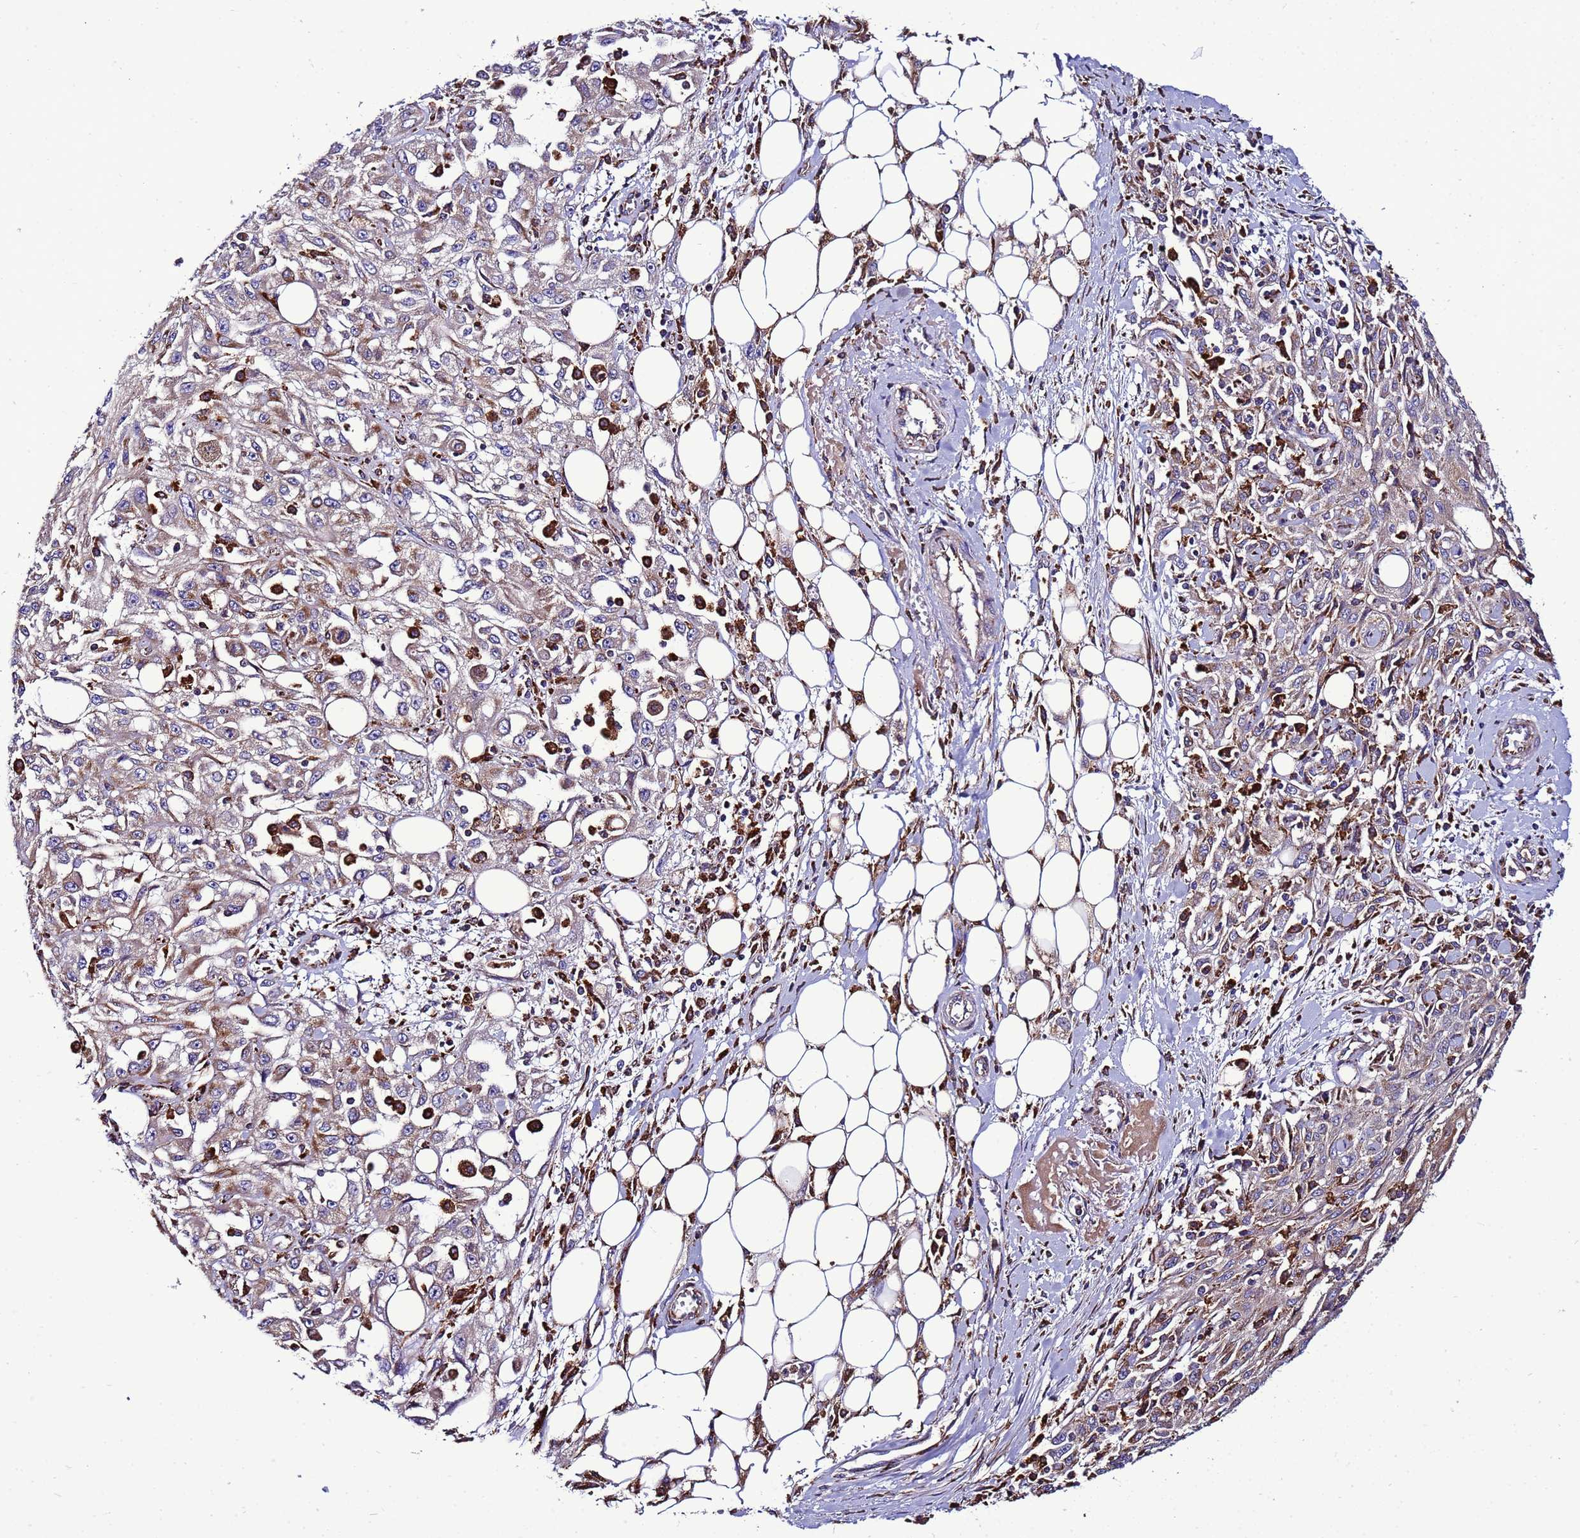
{"staining": {"intensity": "moderate", "quantity": "<25%", "location": "cytoplasmic/membranous"}, "tissue": "skin cancer", "cell_type": "Tumor cells", "image_type": "cancer", "snomed": [{"axis": "morphology", "description": "Squamous cell carcinoma, NOS"}, {"axis": "morphology", "description": "Squamous cell carcinoma, metastatic, NOS"}, {"axis": "topography", "description": "Skin"}, {"axis": "topography", "description": "Lymph node"}], "caption": "A photomicrograph of skin cancer (metastatic squamous cell carcinoma) stained for a protein exhibits moderate cytoplasmic/membranous brown staining in tumor cells.", "gene": "ANTKMT", "patient": {"sex": "male", "age": 75}}